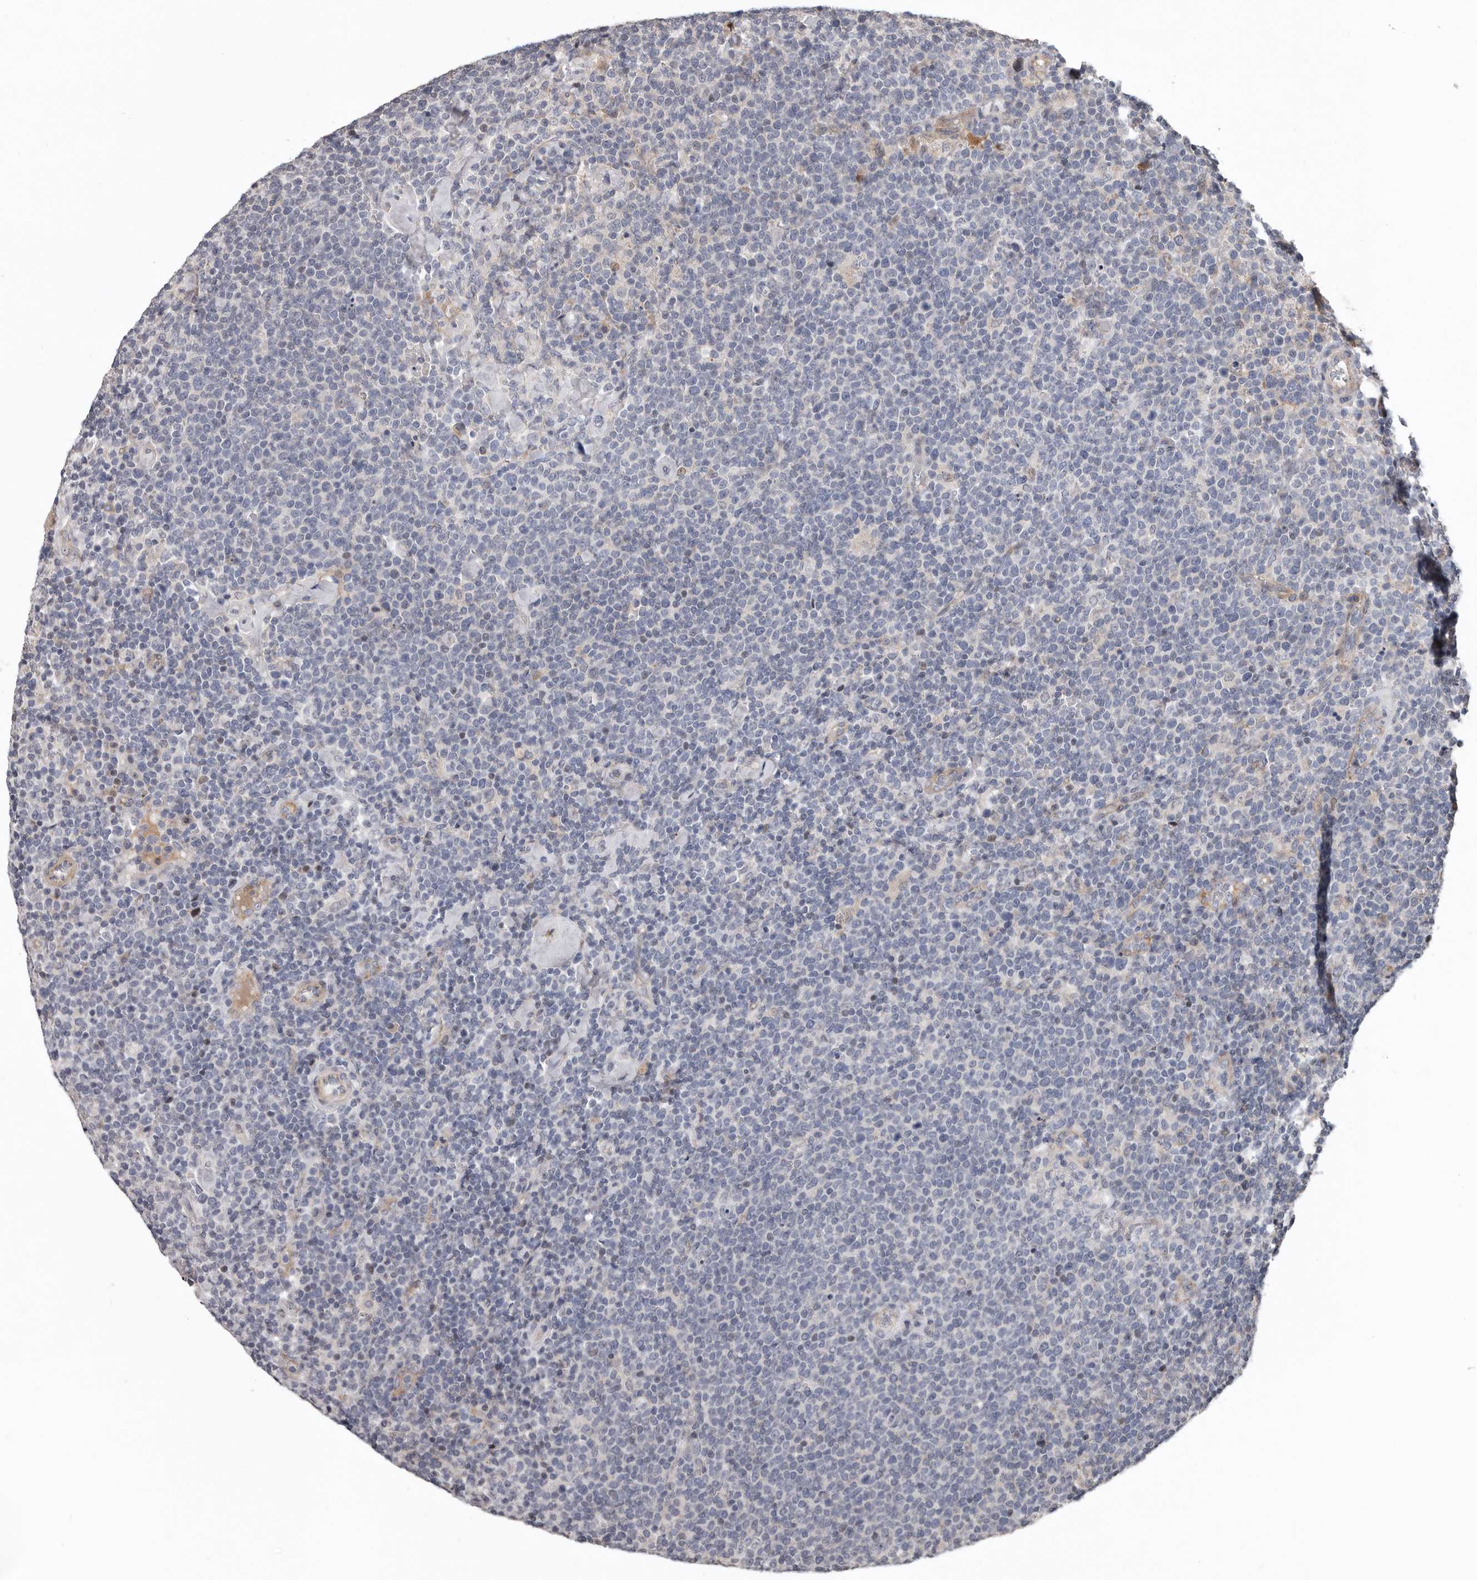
{"staining": {"intensity": "negative", "quantity": "none", "location": "none"}, "tissue": "lymphoma", "cell_type": "Tumor cells", "image_type": "cancer", "snomed": [{"axis": "morphology", "description": "Malignant lymphoma, non-Hodgkin's type, High grade"}, {"axis": "topography", "description": "Lymph node"}], "caption": "The image demonstrates no significant positivity in tumor cells of lymphoma. Brightfield microscopy of IHC stained with DAB (brown) and hematoxylin (blue), captured at high magnification.", "gene": "RNF217", "patient": {"sex": "male", "age": 61}}